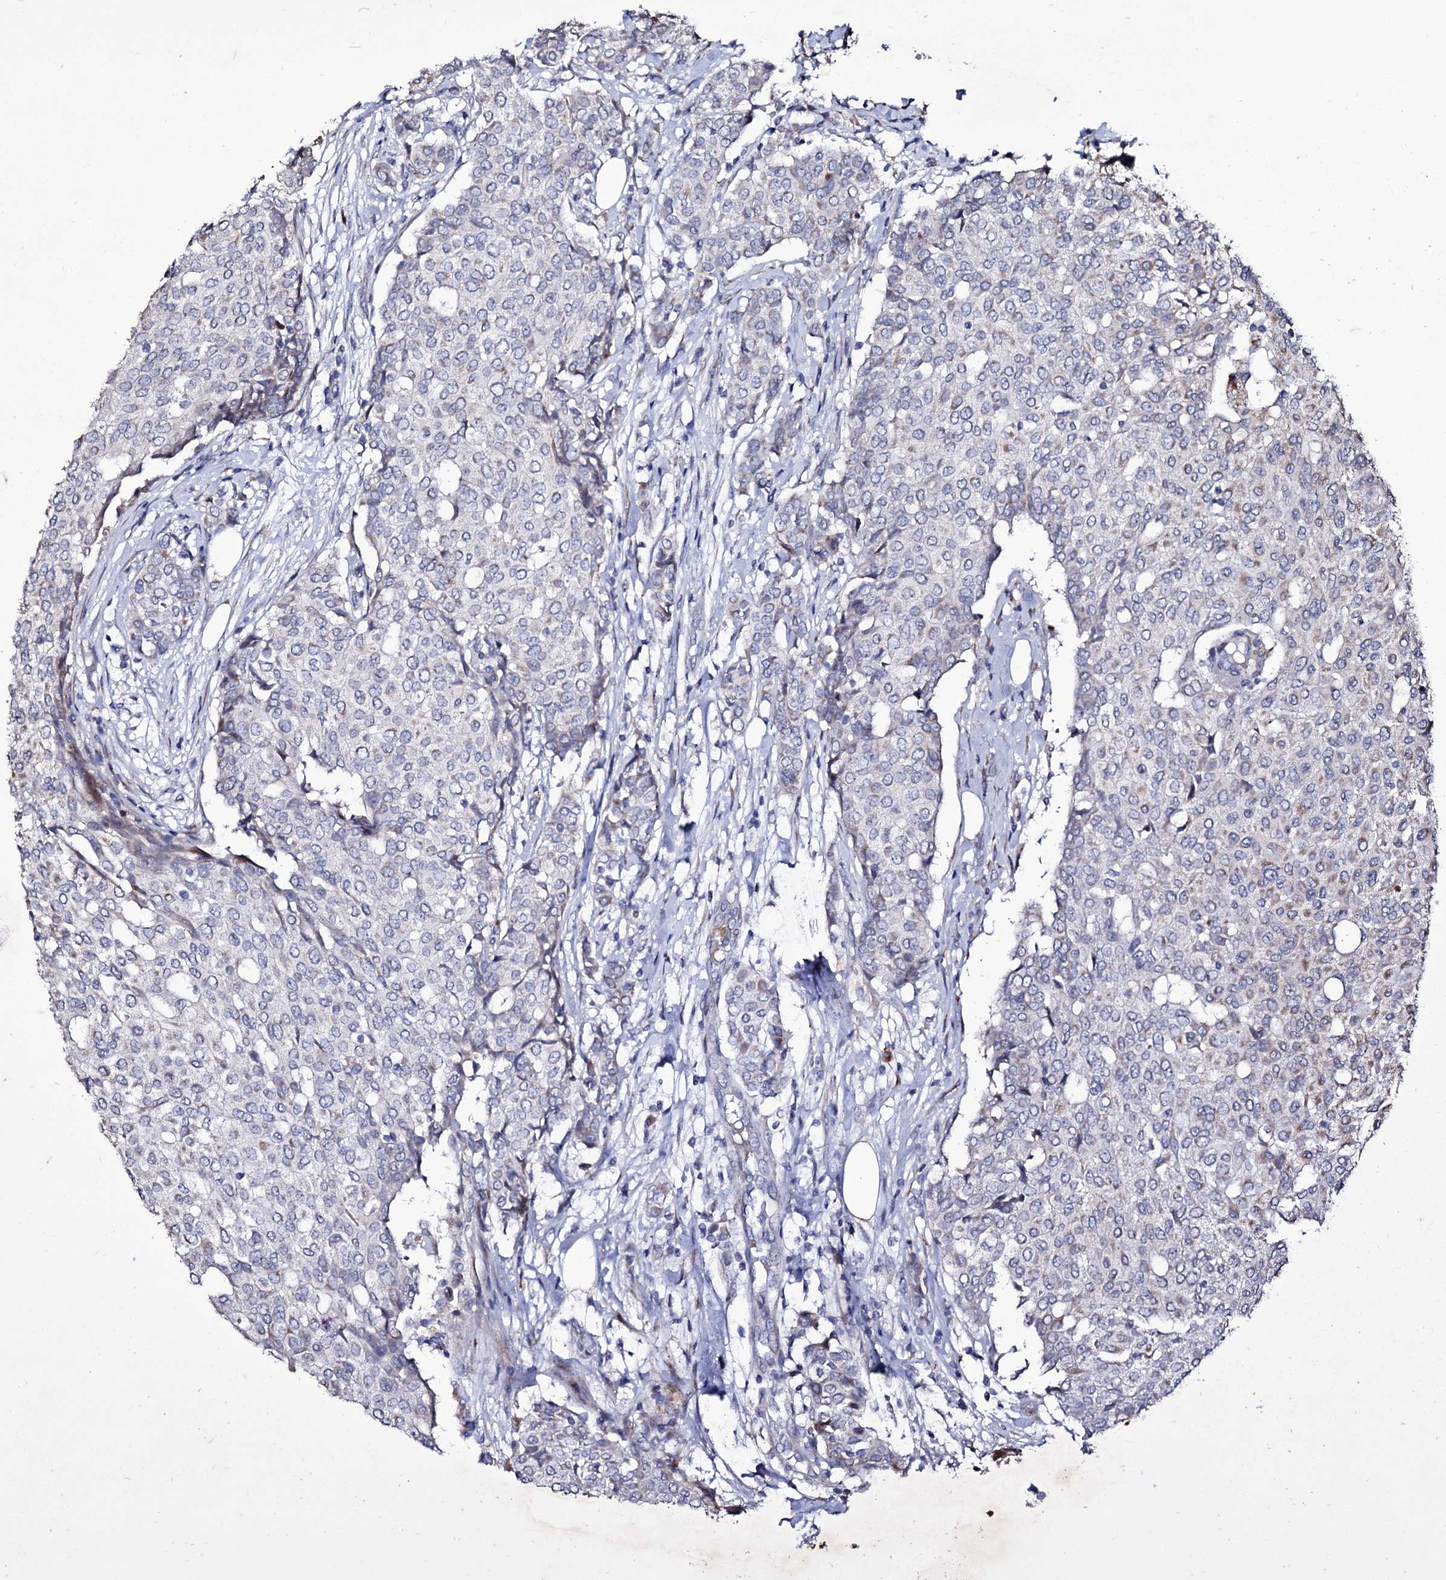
{"staining": {"intensity": "weak", "quantity": "<25%", "location": "cytoplasmic/membranous"}, "tissue": "breast cancer", "cell_type": "Tumor cells", "image_type": "cancer", "snomed": [{"axis": "morphology", "description": "Lobular carcinoma"}, {"axis": "topography", "description": "Breast"}], "caption": "Tumor cells are negative for brown protein staining in breast cancer (lobular carcinoma).", "gene": "TUBGCP5", "patient": {"sex": "female", "age": 51}}